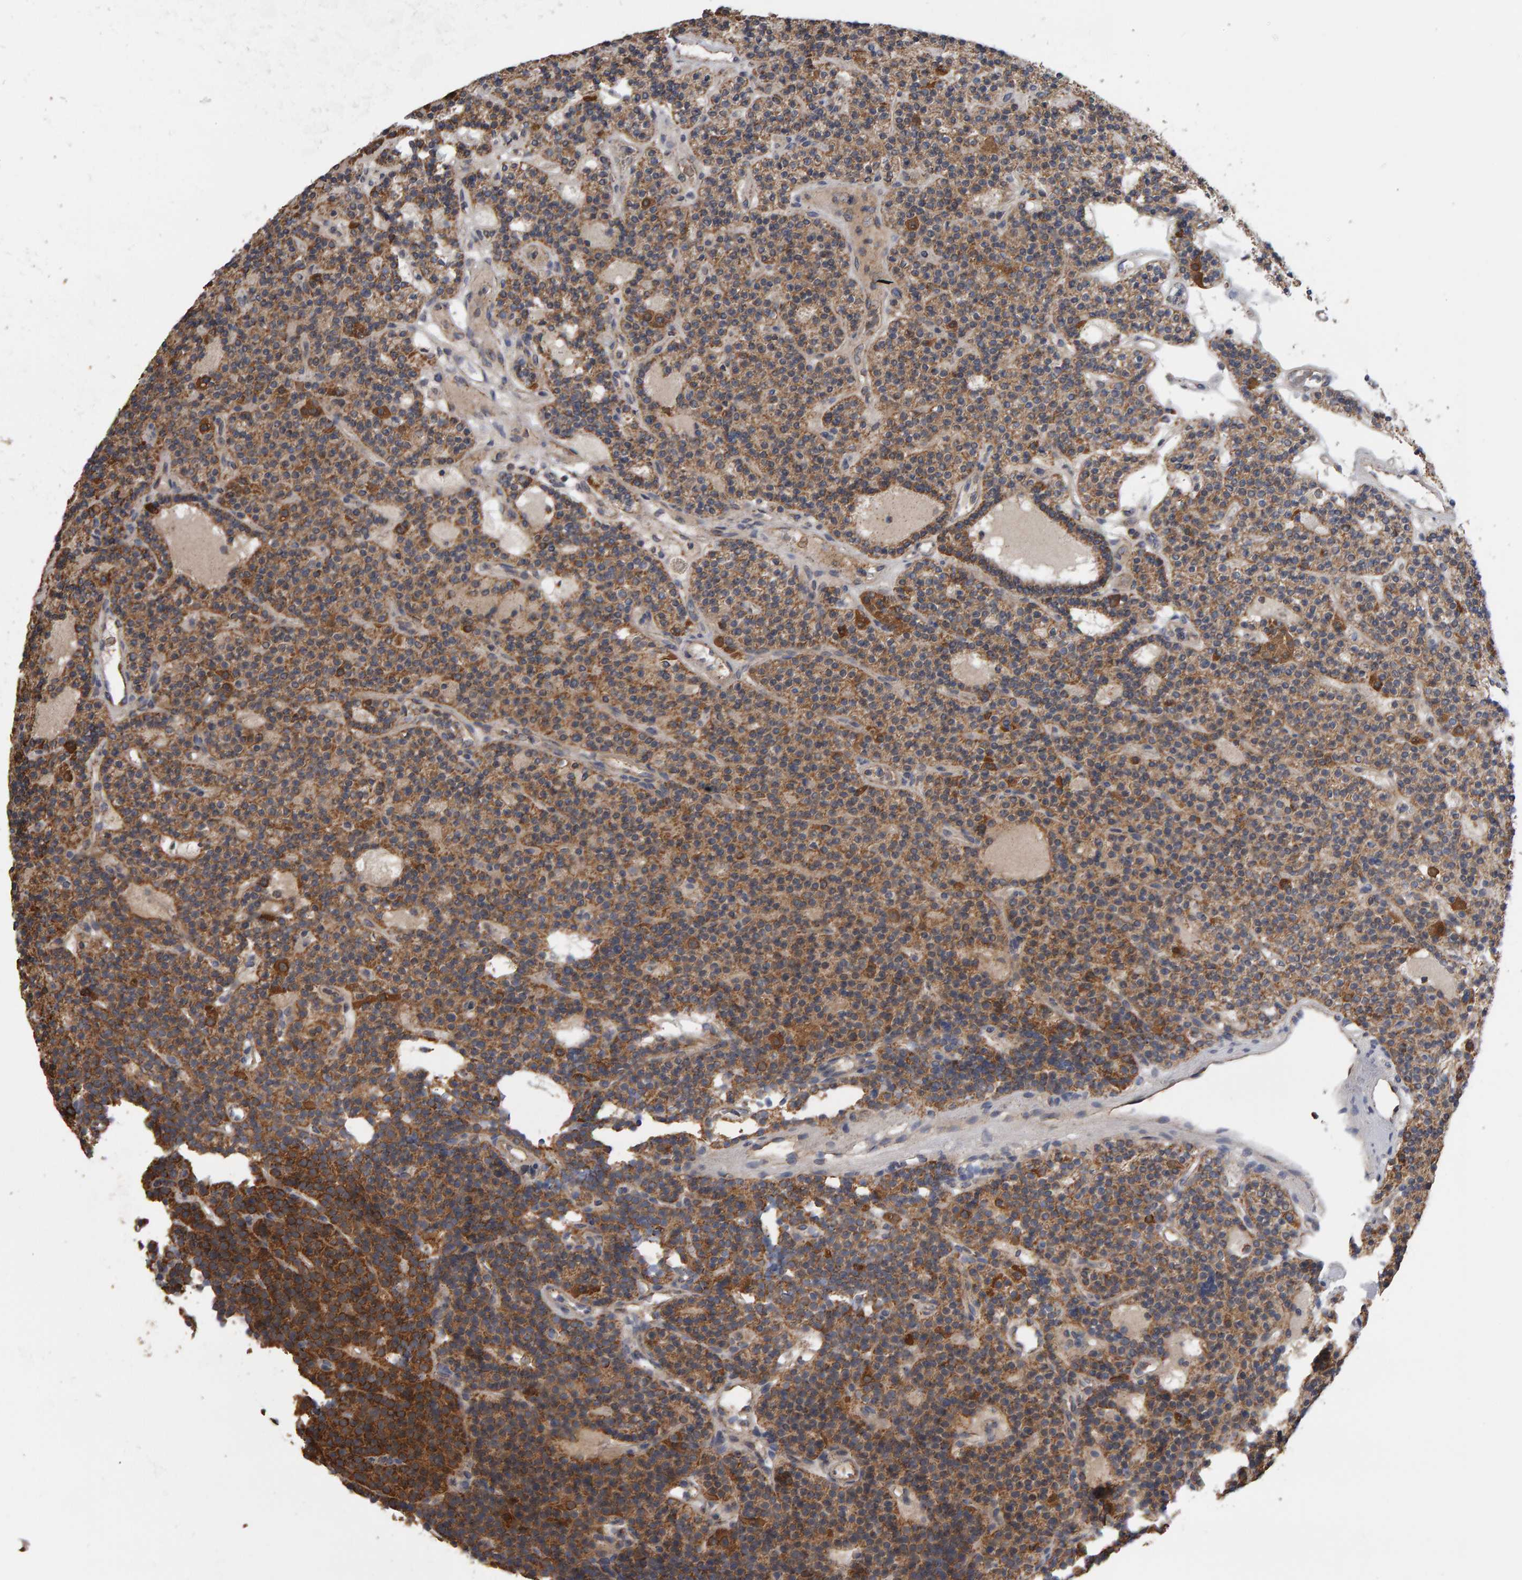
{"staining": {"intensity": "moderate", "quantity": ">75%", "location": "cytoplasmic/membranous"}, "tissue": "parathyroid gland", "cell_type": "Glandular cells", "image_type": "normal", "snomed": [{"axis": "morphology", "description": "Normal tissue, NOS"}, {"axis": "topography", "description": "Parathyroid gland"}], "caption": "IHC histopathology image of unremarkable parathyroid gland stained for a protein (brown), which displays medium levels of moderate cytoplasmic/membranous expression in approximately >75% of glandular cells.", "gene": "TOM1L1", "patient": {"sex": "male", "age": 75}}